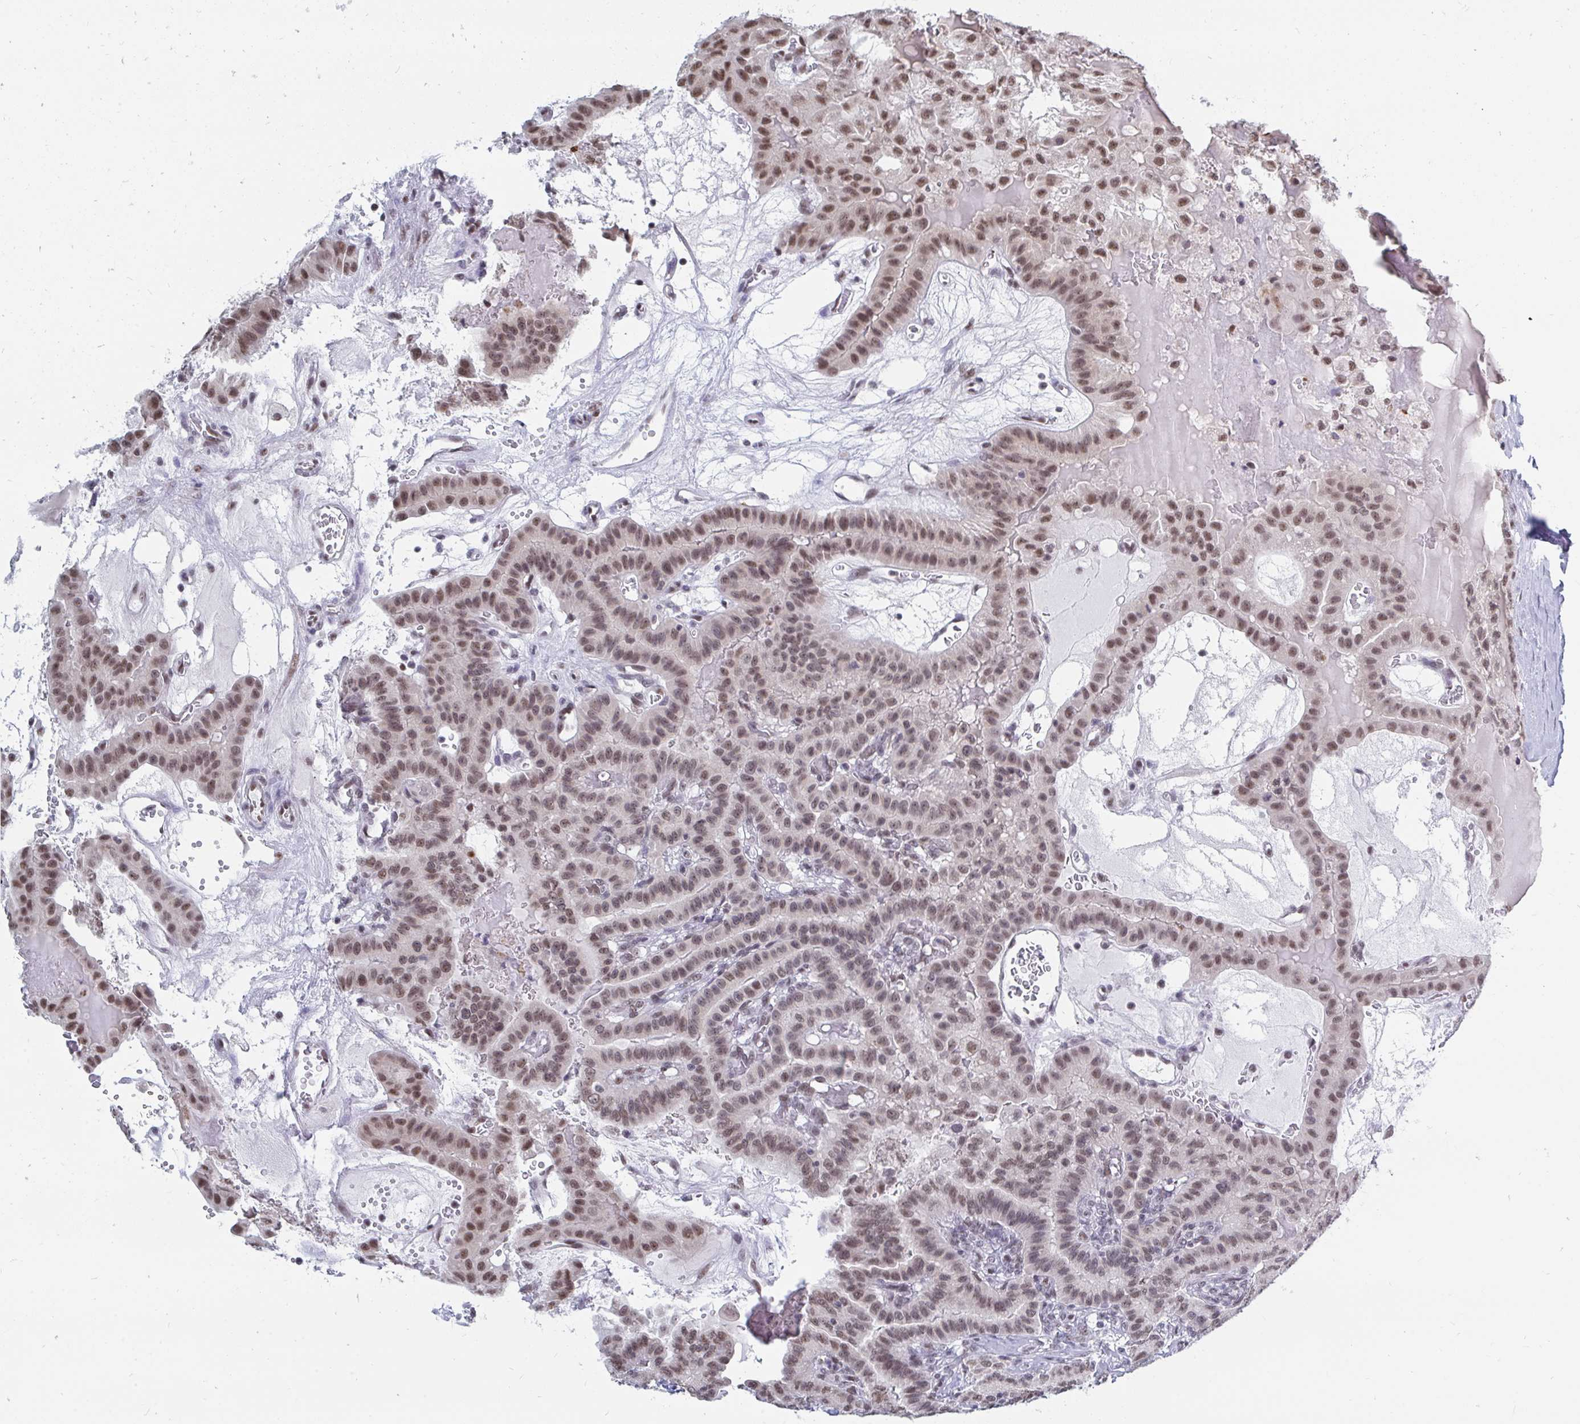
{"staining": {"intensity": "moderate", "quantity": ">75%", "location": "nuclear"}, "tissue": "thyroid cancer", "cell_type": "Tumor cells", "image_type": "cancer", "snomed": [{"axis": "morphology", "description": "Papillary adenocarcinoma, NOS"}, {"axis": "topography", "description": "Thyroid gland"}], "caption": "About >75% of tumor cells in papillary adenocarcinoma (thyroid) display moderate nuclear protein staining as visualized by brown immunohistochemical staining.", "gene": "TRIP12", "patient": {"sex": "male", "age": 87}}